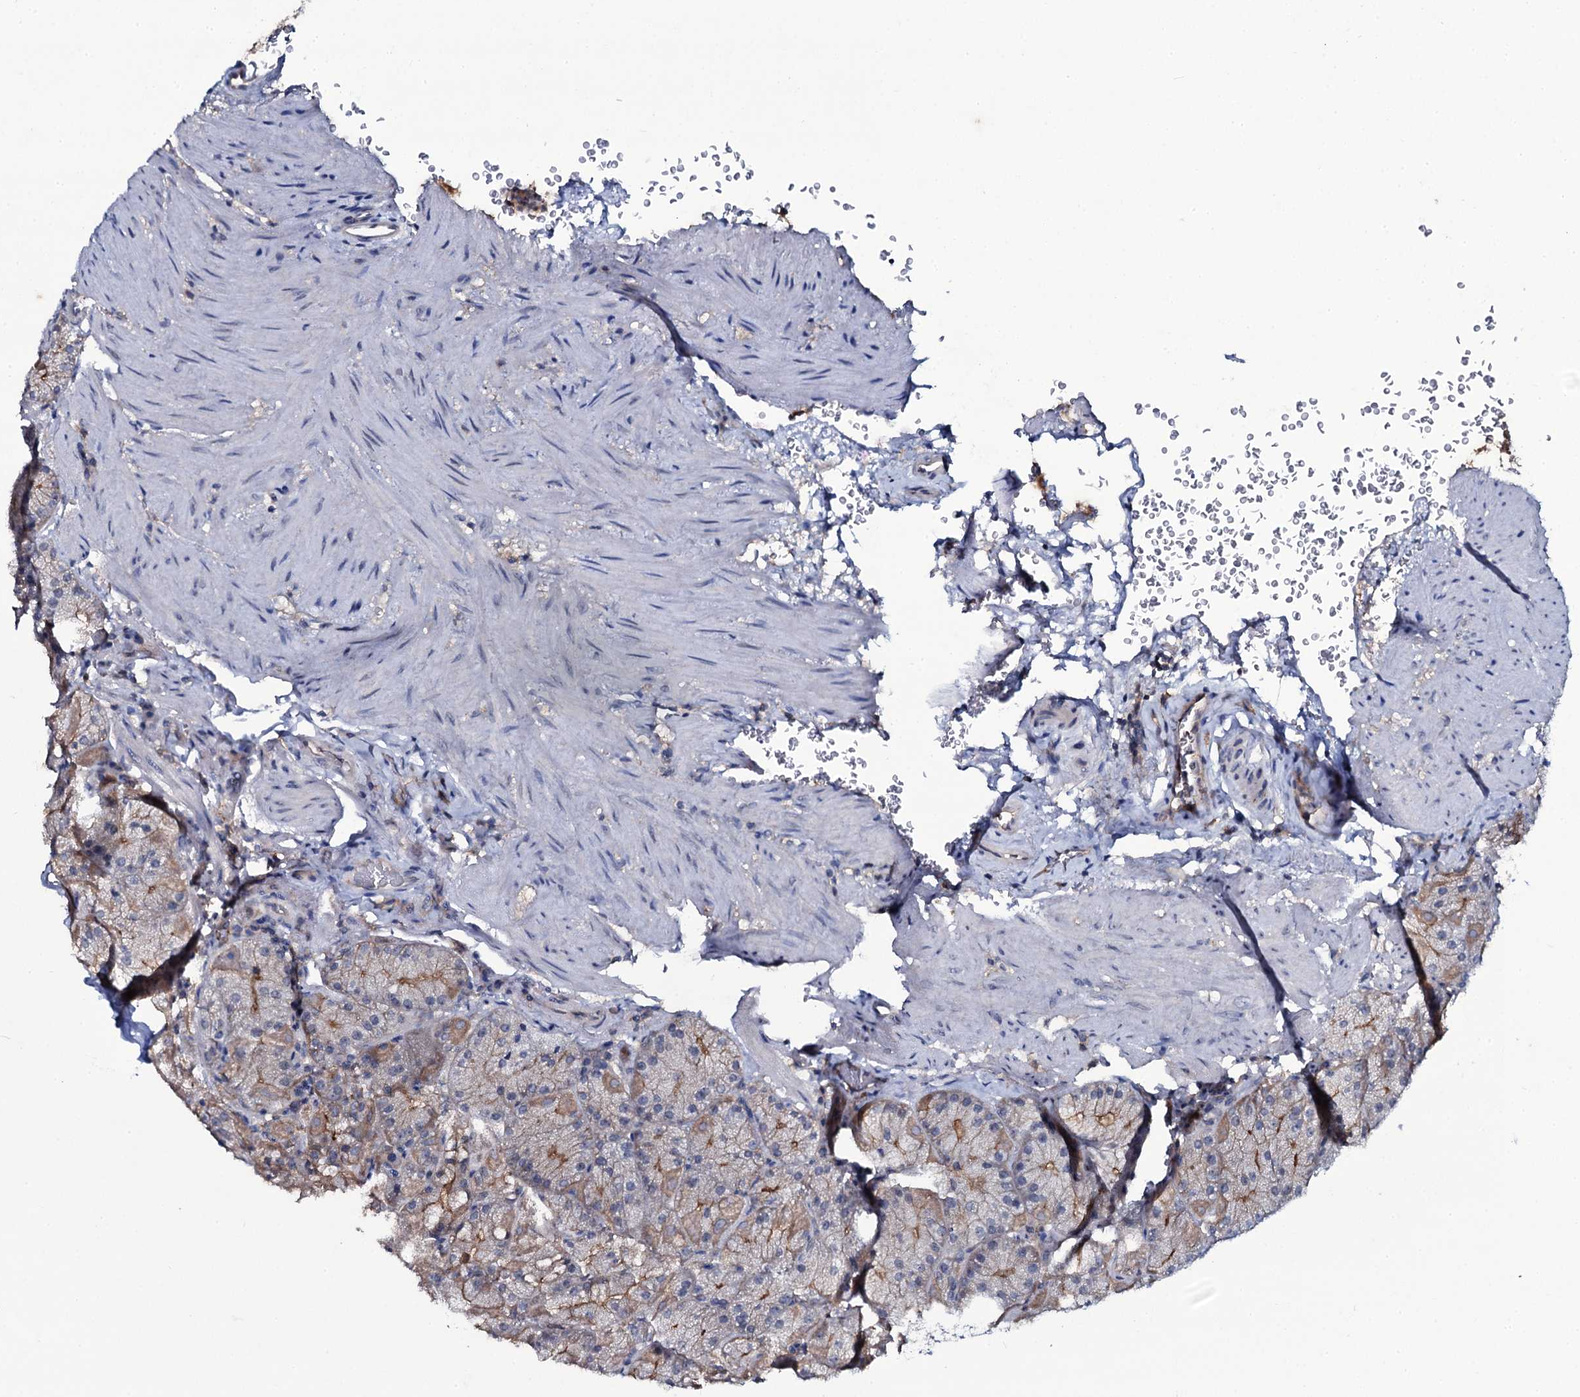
{"staining": {"intensity": "strong", "quantity": "<25%", "location": "cytoplasmic/membranous"}, "tissue": "stomach", "cell_type": "Glandular cells", "image_type": "normal", "snomed": [{"axis": "morphology", "description": "Normal tissue, NOS"}, {"axis": "topography", "description": "Stomach, upper"}, {"axis": "topography", "description": "Stomach, lower"}], "caption": "About <25% of glandular cells in benign human stomach reveal strong cytoplasmic/membranous protein staining as visualized by brown immunohistochemical staining.", "gene": "SNAP23", "patient": {"sex": "male", "age": 80}}